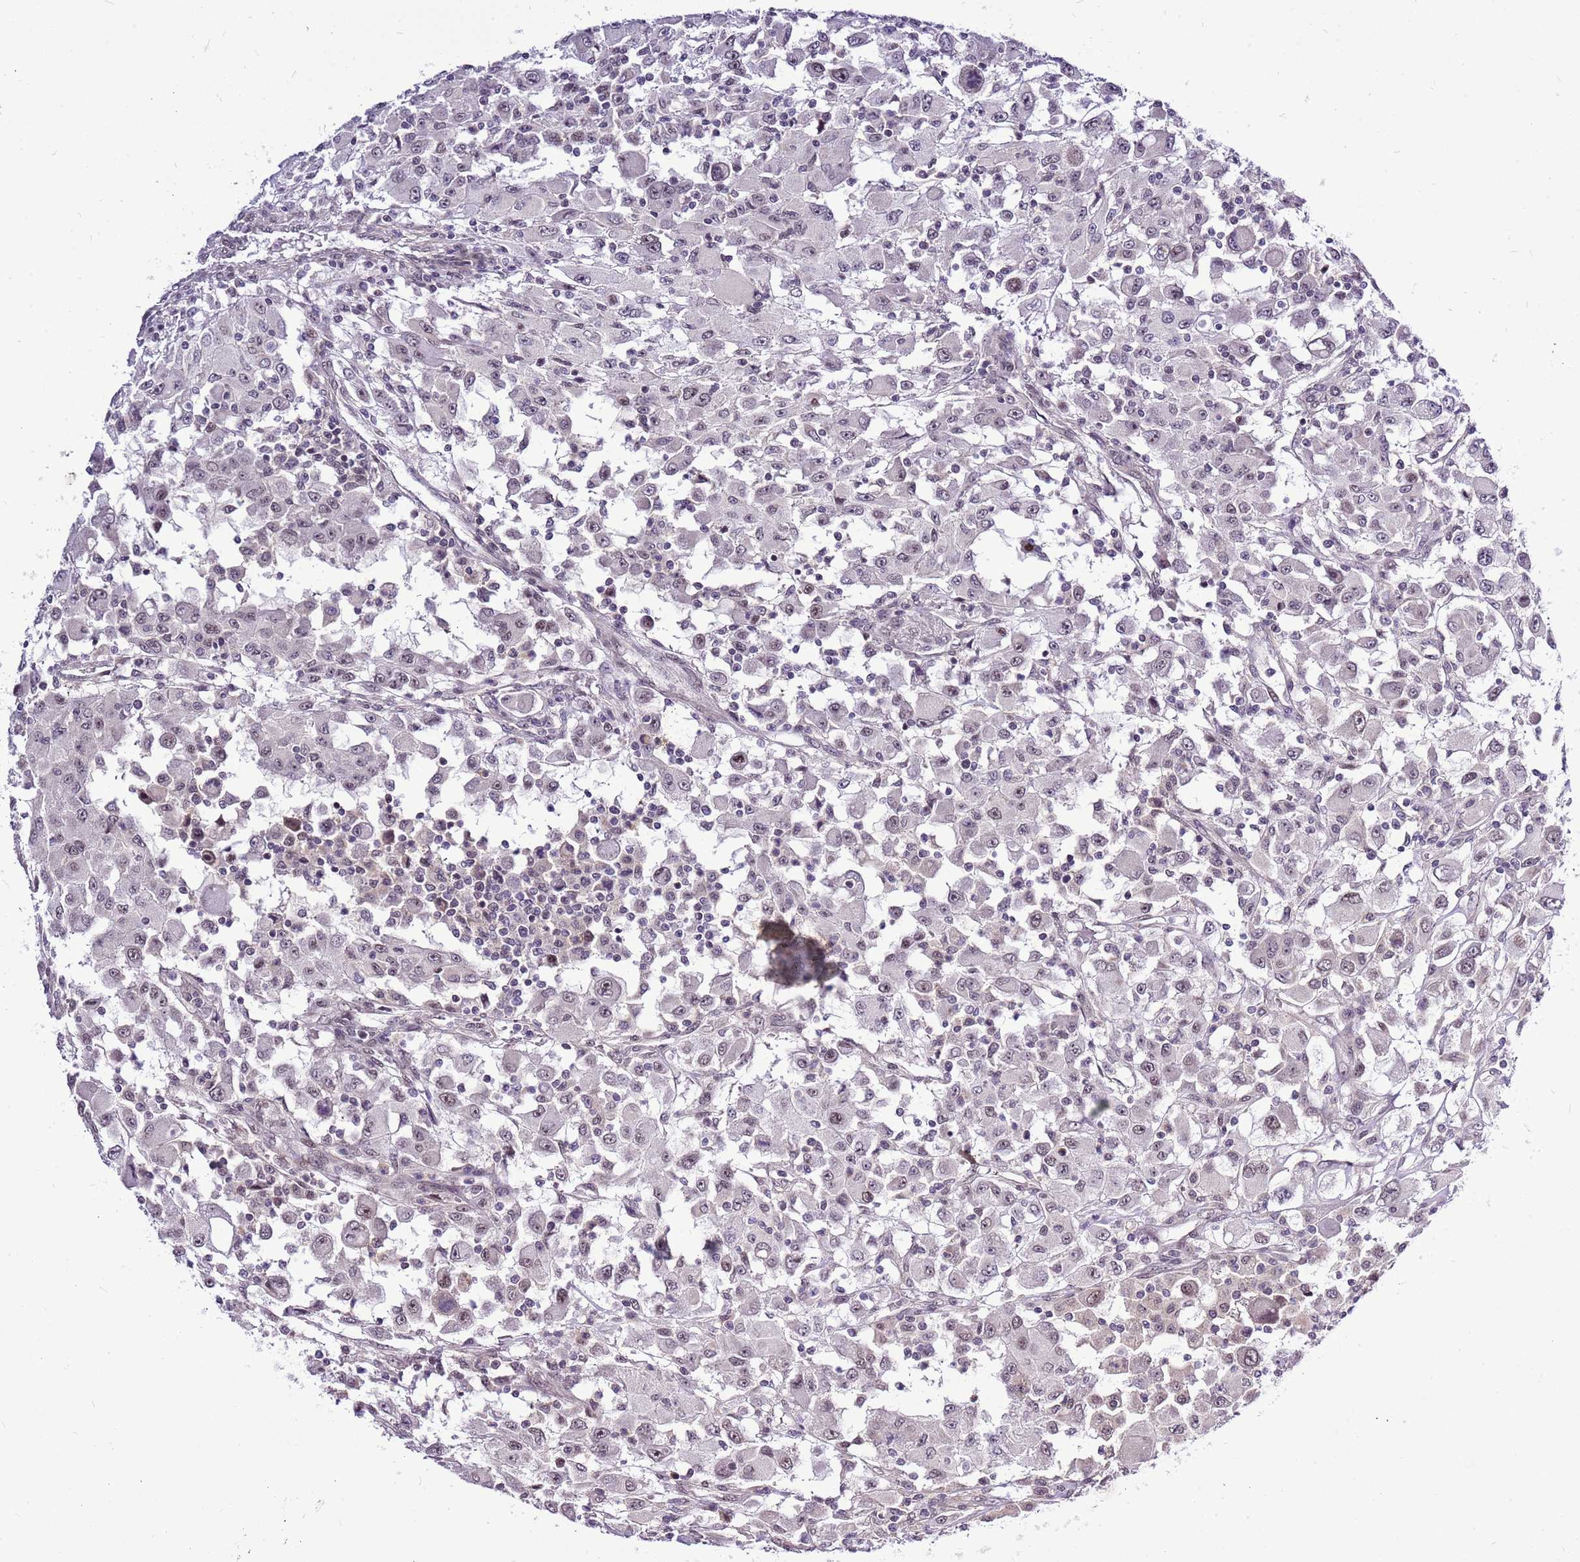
{"staining": {"intensity": "weak", "quantity": "25%-75%", "location": "nuclear"}, "tissue": "renal cancer", "cell_type": "Tumor cells", "image_type": "cancer", "snomed": [{"axis": "morphology", "description": "Adenocarcinoma, NOS"}, {"axis": "topography", "description": "Kidney"}], "caption": "Renal cancer stained with immunohistochemistry demonstrates weak nuclear expression in approximately 25%-75% of tumor cells. The staining is performed using DAB (3,3'-diaminobenzidine) brown chromogen to label protein expression. The nuclei are counter-stained blue using hematoxylin.", "gene": "CCDC166", "patient": {"sex": "female", "age": 67}}